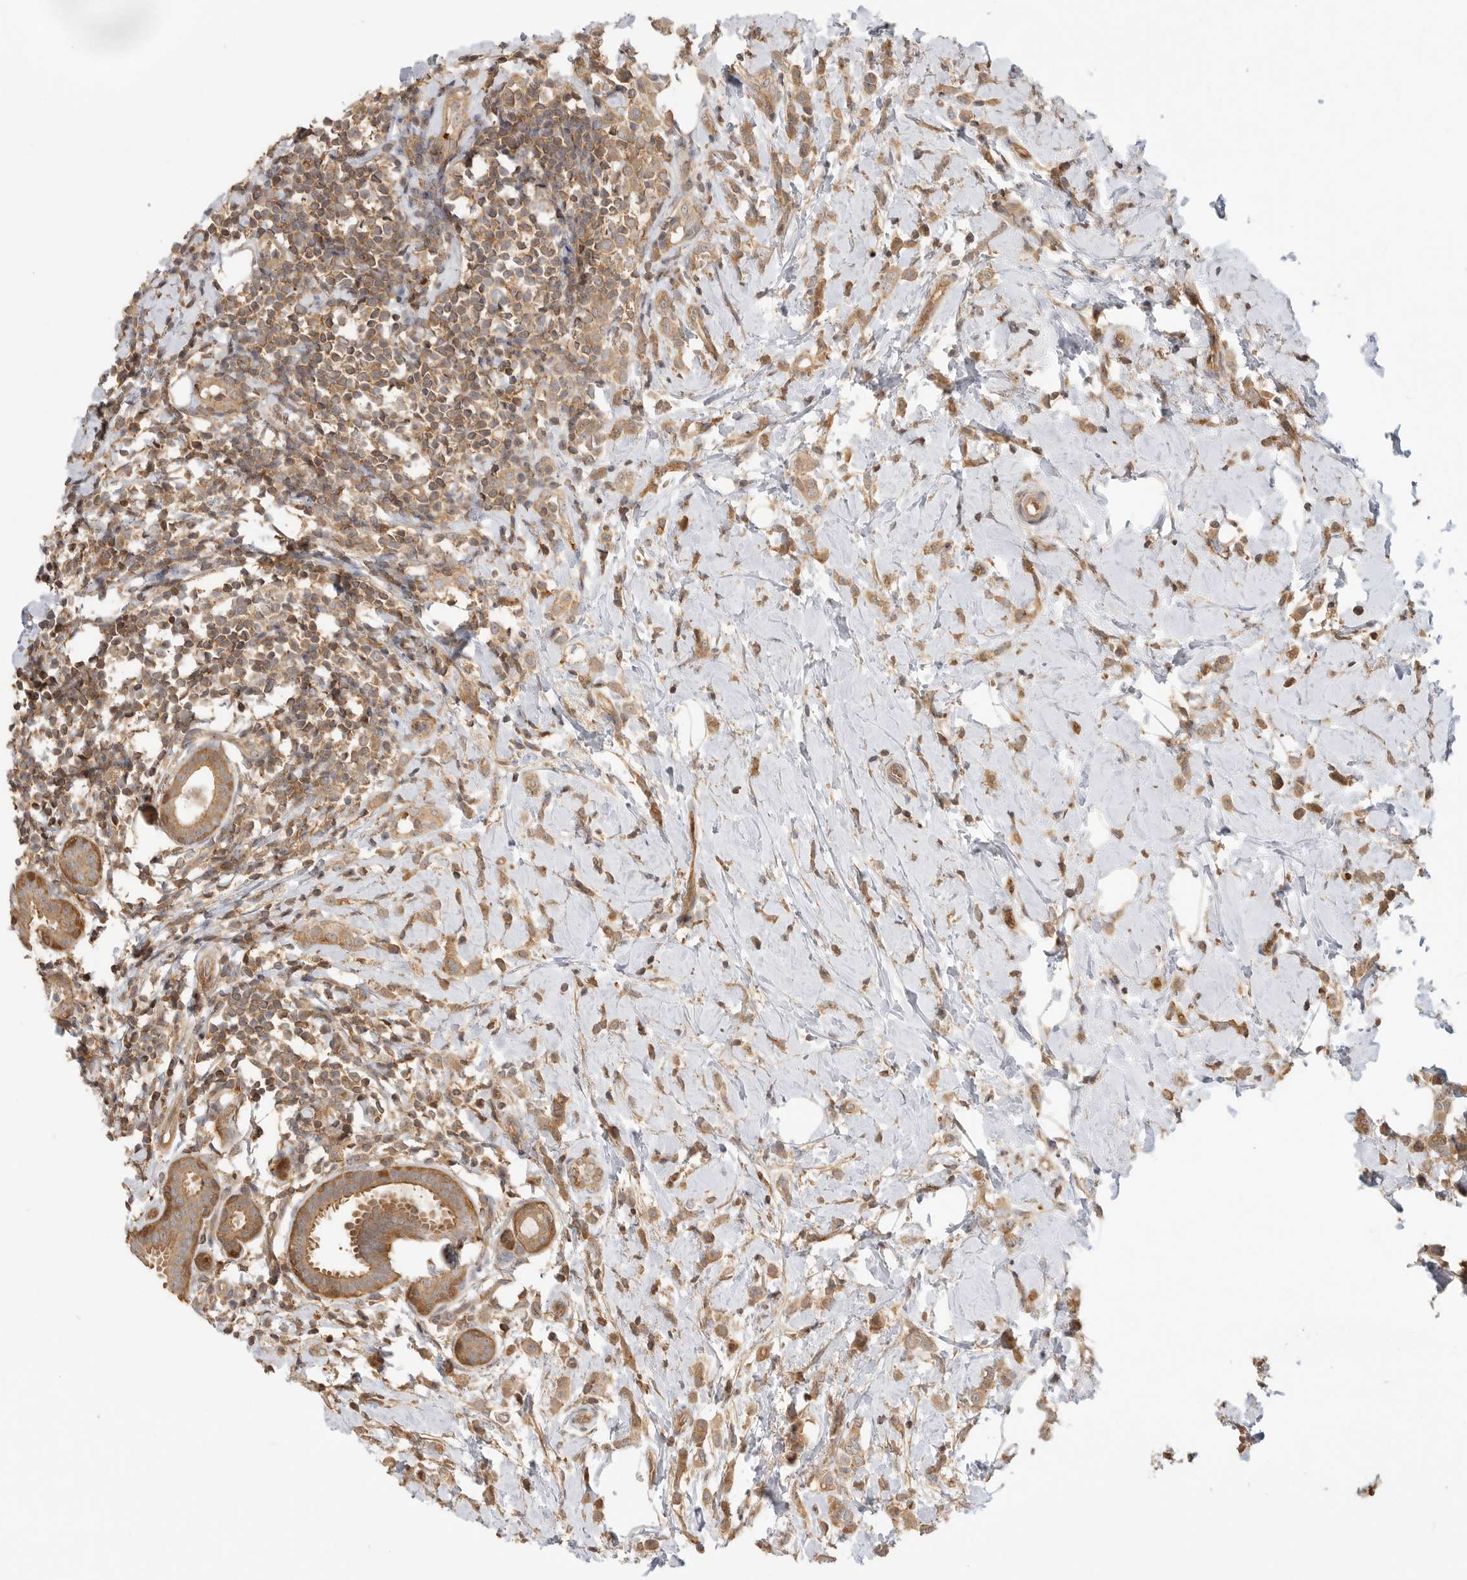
{"staining": {"intensity": "moderate", "quantity": ">75%", "location": "cytoplasmic/membranous"}, "tissue": "breast cancer", "cell_type": "Tumor cells", "image_type": "cancer", "snomed": [{"axis": "morphology", "description": "Lobular carcinoma"}, {"axis": "topography", "description": "Breast"}], "caption": "About >75% of tumor cells in breast cancer (lobular carcinoma) reveal moderate cytoplasmic/membranous protein expression as visualized by brown immunohistochemical staining.", "gene": "CLDN12", "patient": {"sex": "female", "age": 47}}